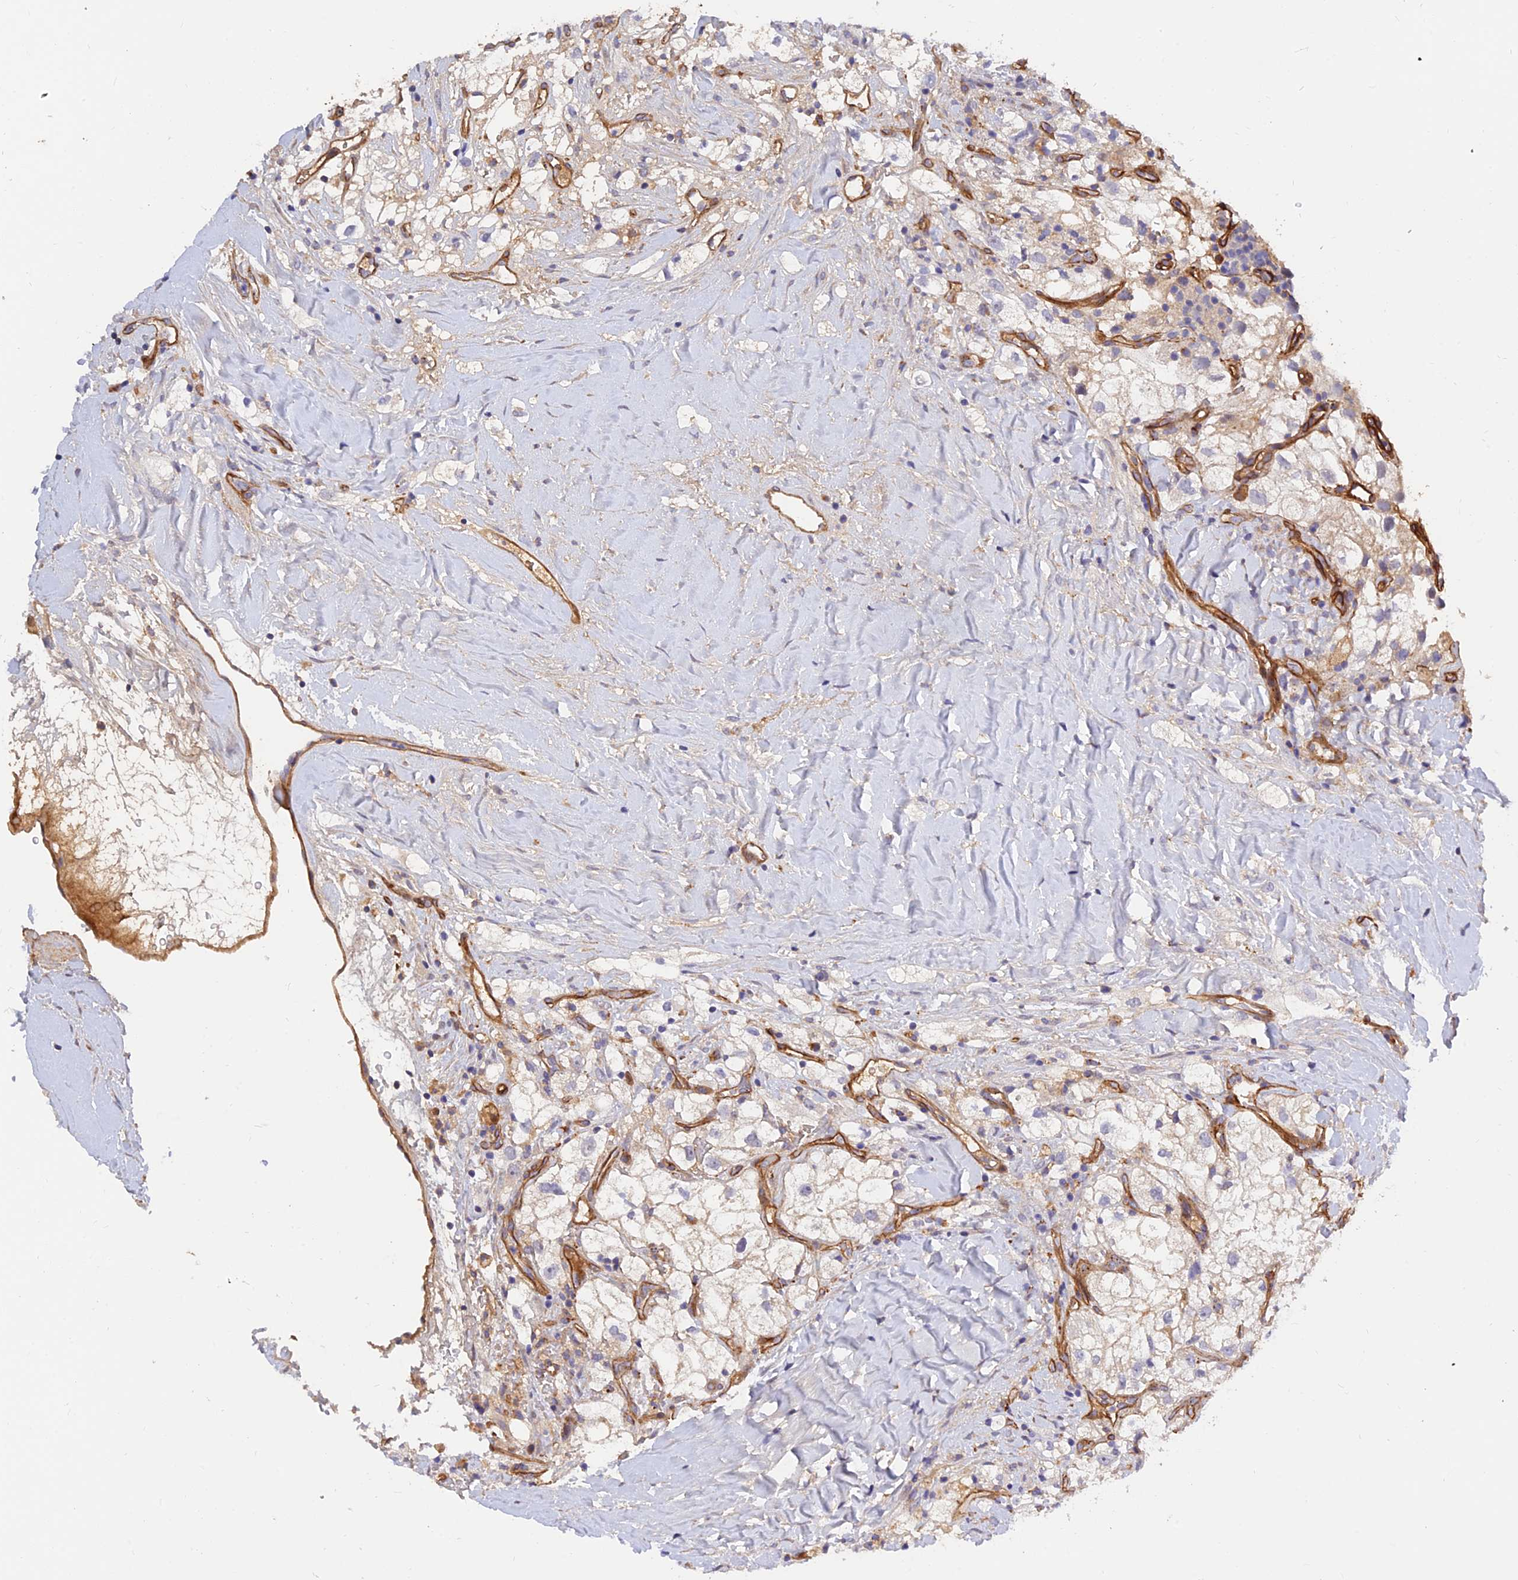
{"staining": {"intensity": "negative", "quantity": "none", "location": "none"}, "tissue": "renal cancer", "cell_type": "Tumor cells", "image_type": "cancer", "snomed": [{"axis": "morphology", "description": "Adenocarcinoma, NOS"}, {"axis": "topography", "description": "Kidney"}], "caption": "Protein analysis of renal cancer (adenocarcinoma) reveals no significant staining in tumor cells.", "gene": "MRPL35", "patient": {"sex": "male", "age": 59}}